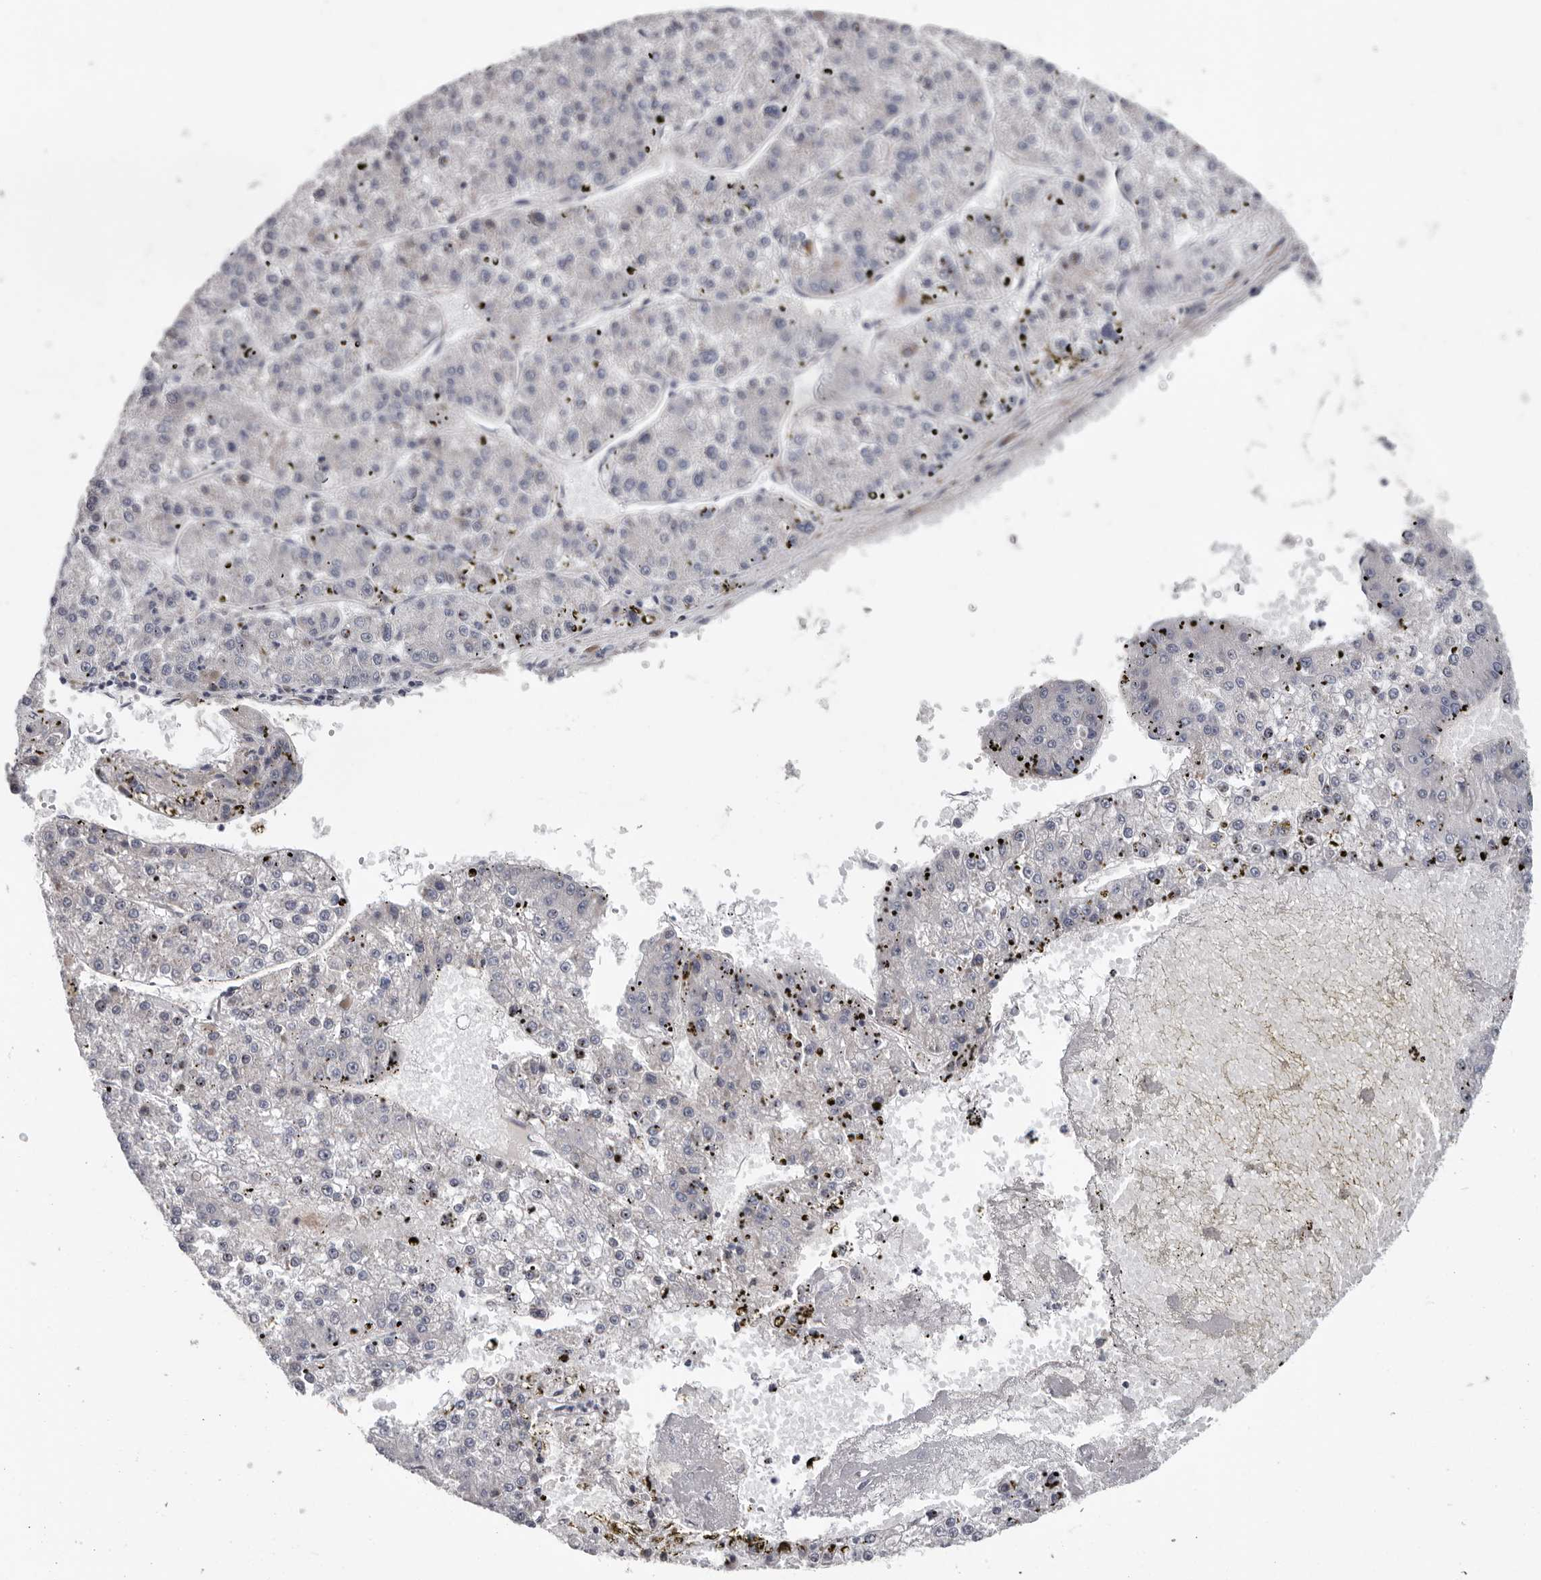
{"staining": {"intensity": "negative", "quantity": "none", "location": "none"}, "tissue": "liver cancer", "cell_type": "Tumor cells", "image_type": "cancer", "snomed": [{"axis": "morphology", "description": "Carcinoma, Hepatocellular, NOS"}, {"axis": "topography", "description": "Liver"}], "caption": "A high-resolution histopathology image shows immunohistochemistry (IHC) staining of liver hepatocellular carcinoma, which displays no significant positivity in tumor cells.", "gene": "ATXN3L", "patient": {"sex": "female", "age": 73}}